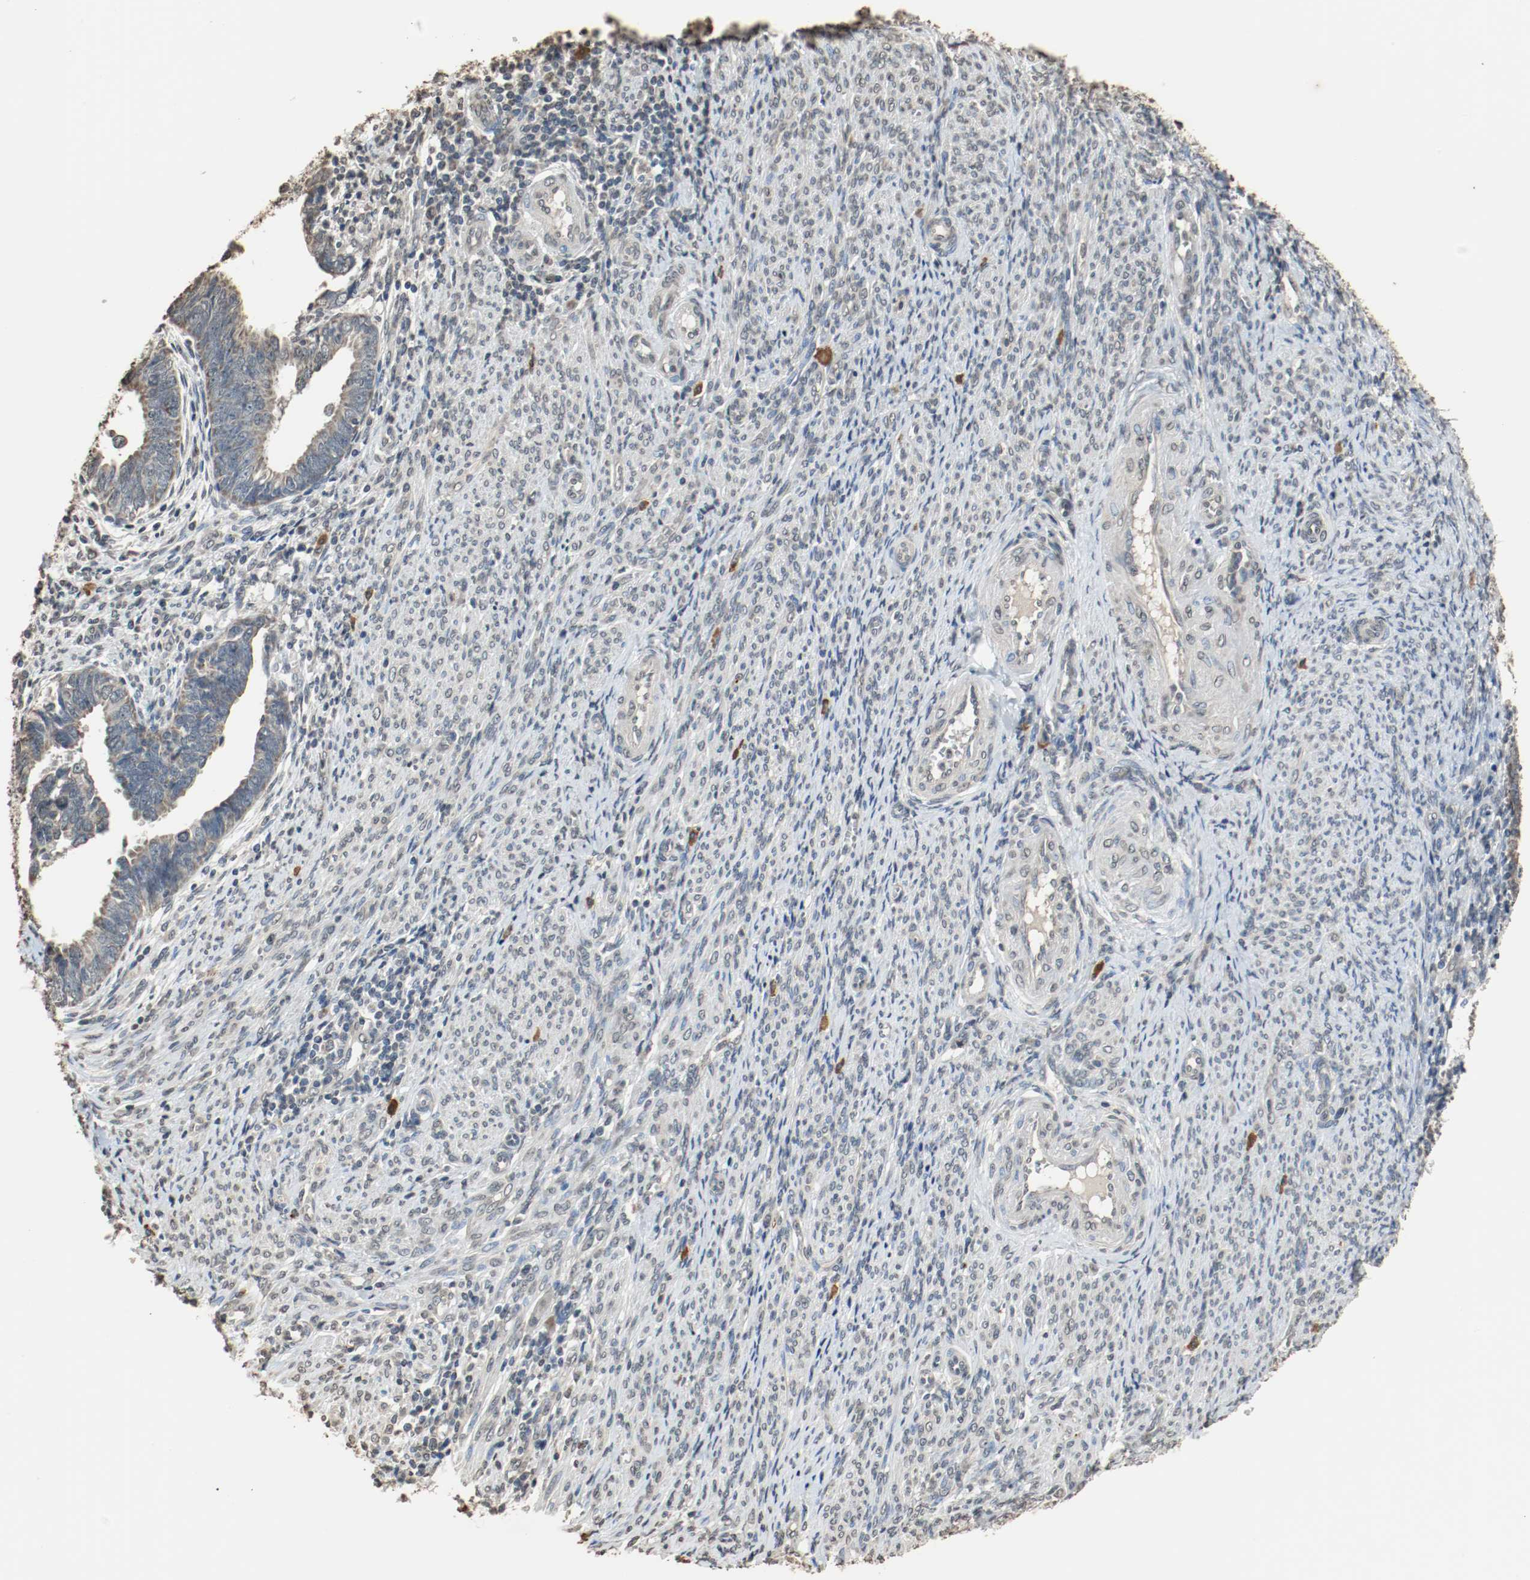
{"staining": {"intensity": "weak", "quantity": "25%-75%", "location": "cytoplasmic/membranous"}, "tissue": "endometrial cancer", "cell_type": "Tumor cells", "image_type": "cancer", "snomed": [{"axis": "morphology", "description": "Adenocarcinoma, NOS"}, {"axis": "topography", "description": "Endometrium"}], "caption": "Adenocarcinoma (endometrial) was stained to show a protein in brown. There is low levels of weak cytoplasmic/membranous staining in approximately 25%-75% of tumor cells.", "gene": "RTN4", "patient": {"sex": "female", "age": 75}}